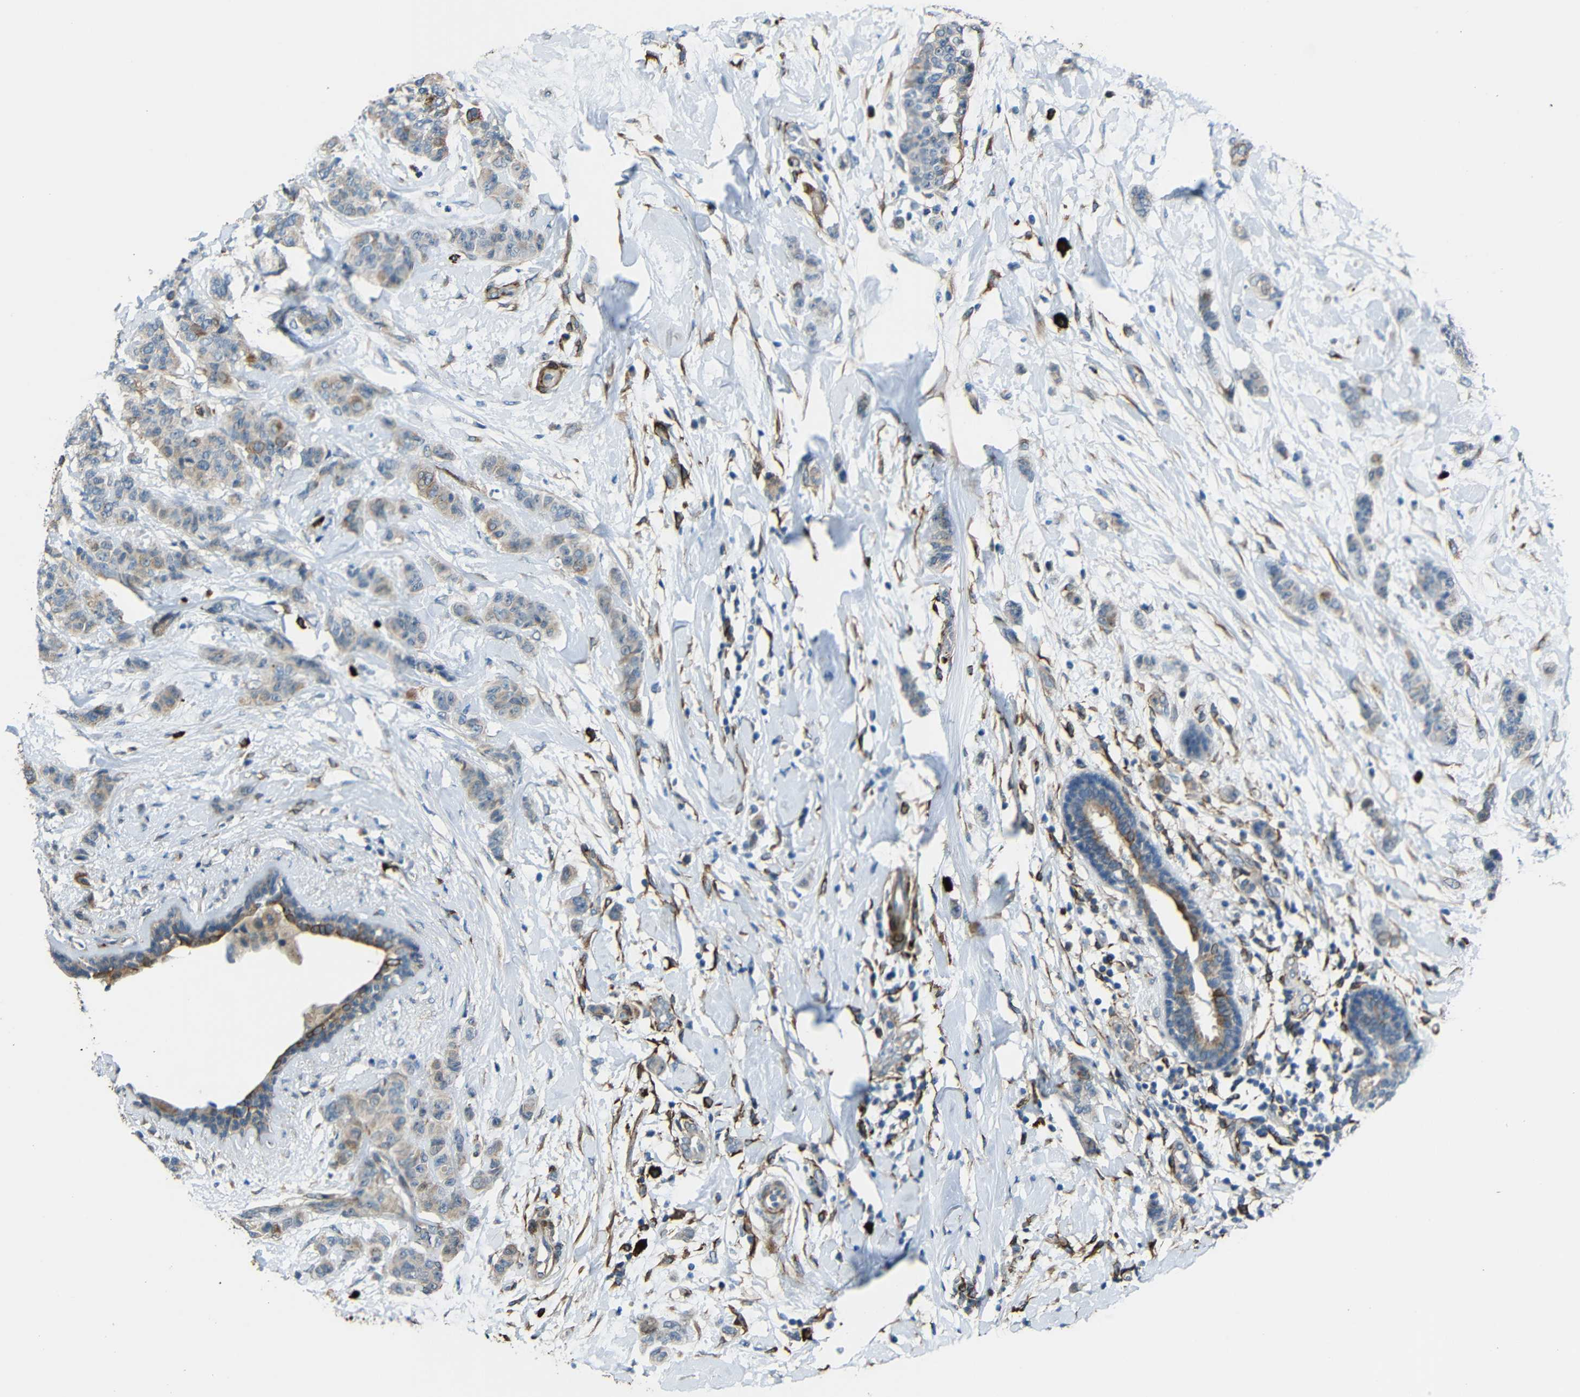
{"staining": {"intensity": "weak", "quantity": "25%-75%", "location": "cytoplasmic/membranous"}, "tissue": "breast cancer", "cell_type": "Tumor cells", "image_type": "cancer", "snomed": [{"axis": "morphology", "description": "Normal tissue, NOS"}, {"axis": "morphology", "description": "Duct carcinoma"}, {"axis": "topography", "description": "Breast"}], "caption": "The micrograph displays a brown stain indicating the presence of a protein in the cytoplasmic/membranous of tumor cells in infiltrating ductal carcinoma (breast). (DAB (3,3'-diaminobenzidine) IHC, brown staining for protein, blue staining for nuclei).", "gene": "DCLK1", "patient": {"sex": "female", "age": 40}}